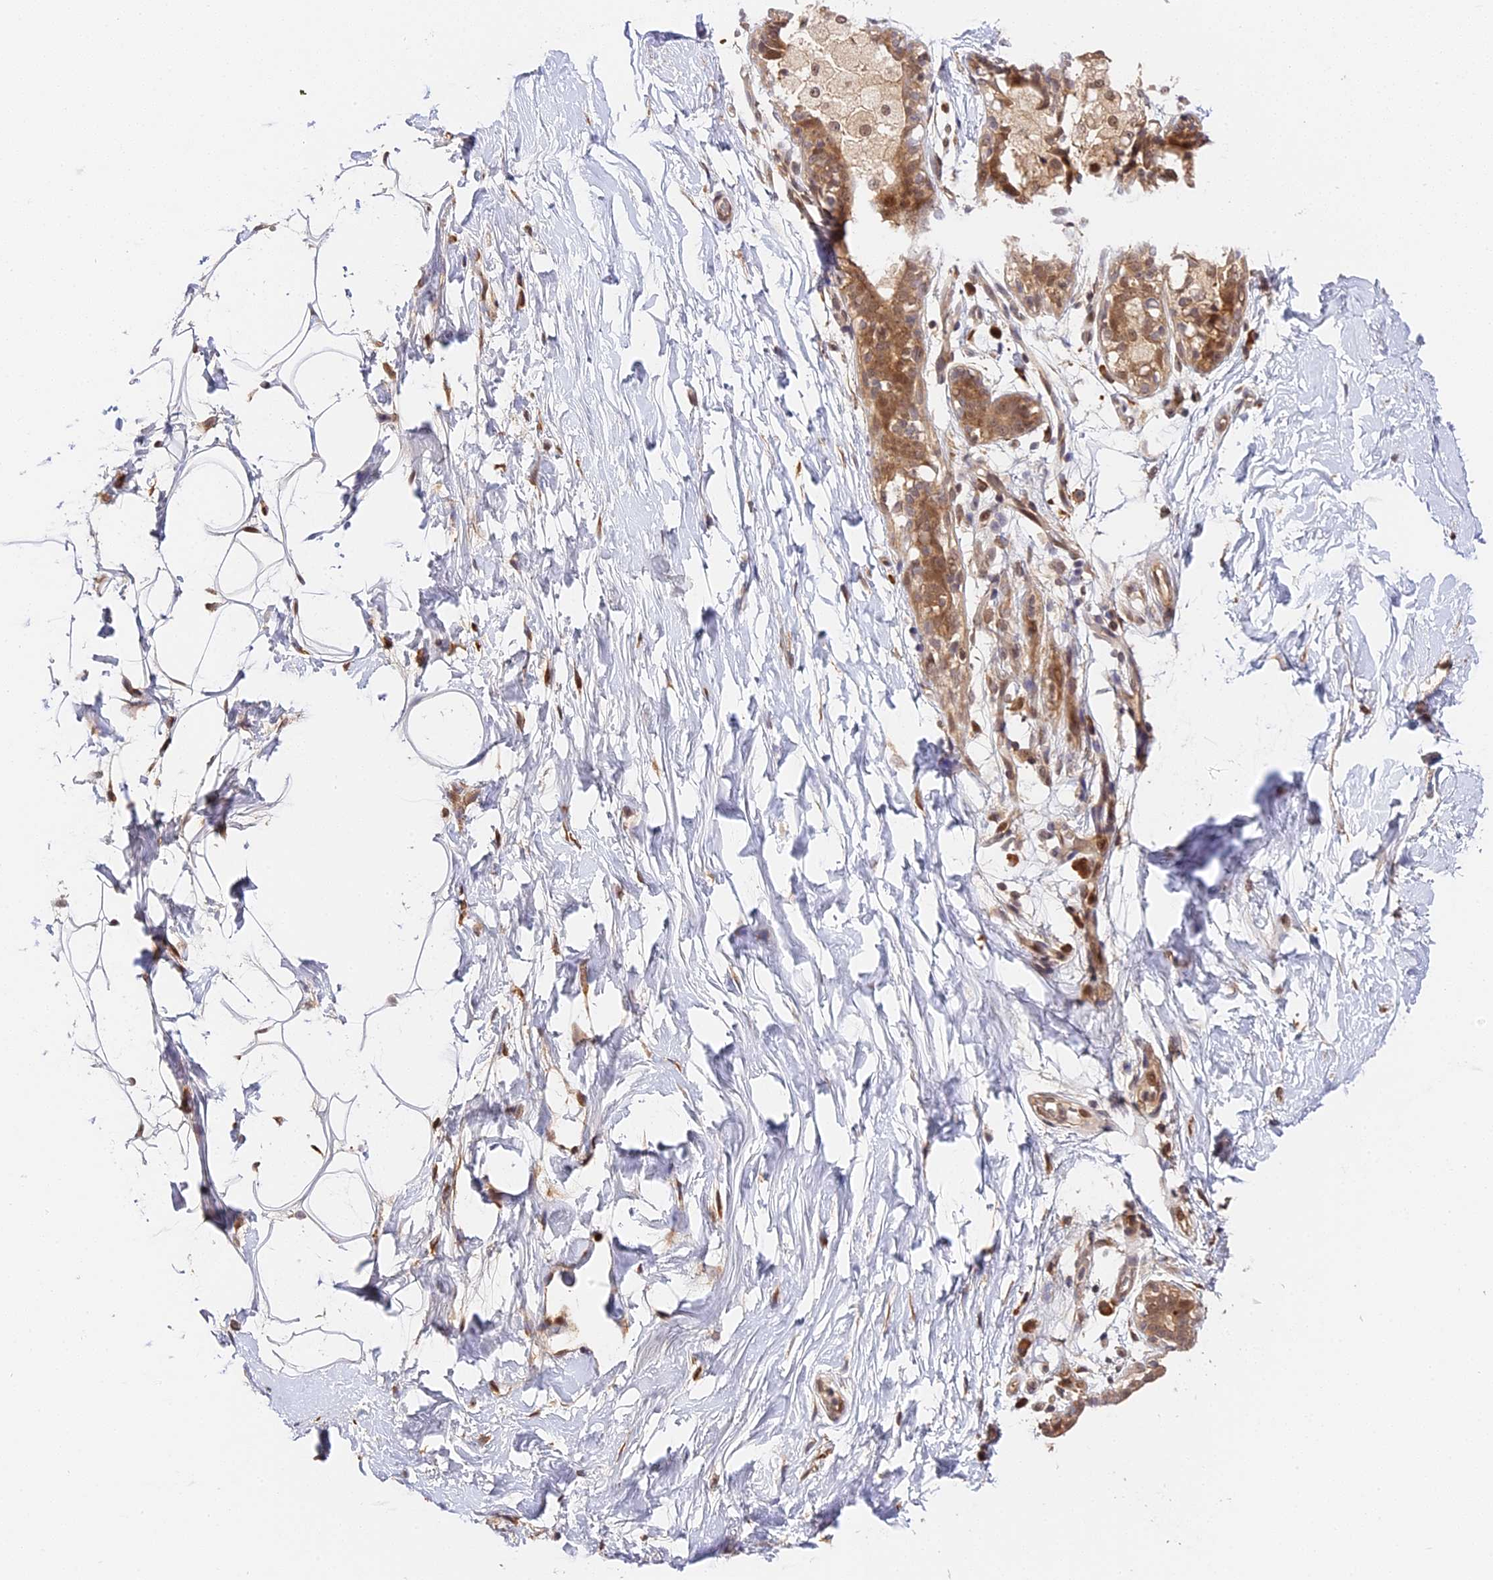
{"staining": {"intensity": "negative", "quantity": "none", "location": "none"}, "tissue": "adipose tissue", "cell_type": "Adipocytes", "image_type": "normal", "snomed": [{"axis": "morphology", "description": "Normal tissue, NOS"}, {"axis": "topography", "description": "Breast"}], "caption": "DAB immunohistochemical staining of normal human adipose tissue exhibits no significant expression in adipocytes. (DAB immunohistochemistry, high magnification).", "gene": "IMPACT", "patient": {"sex": "female", "age": 26}}